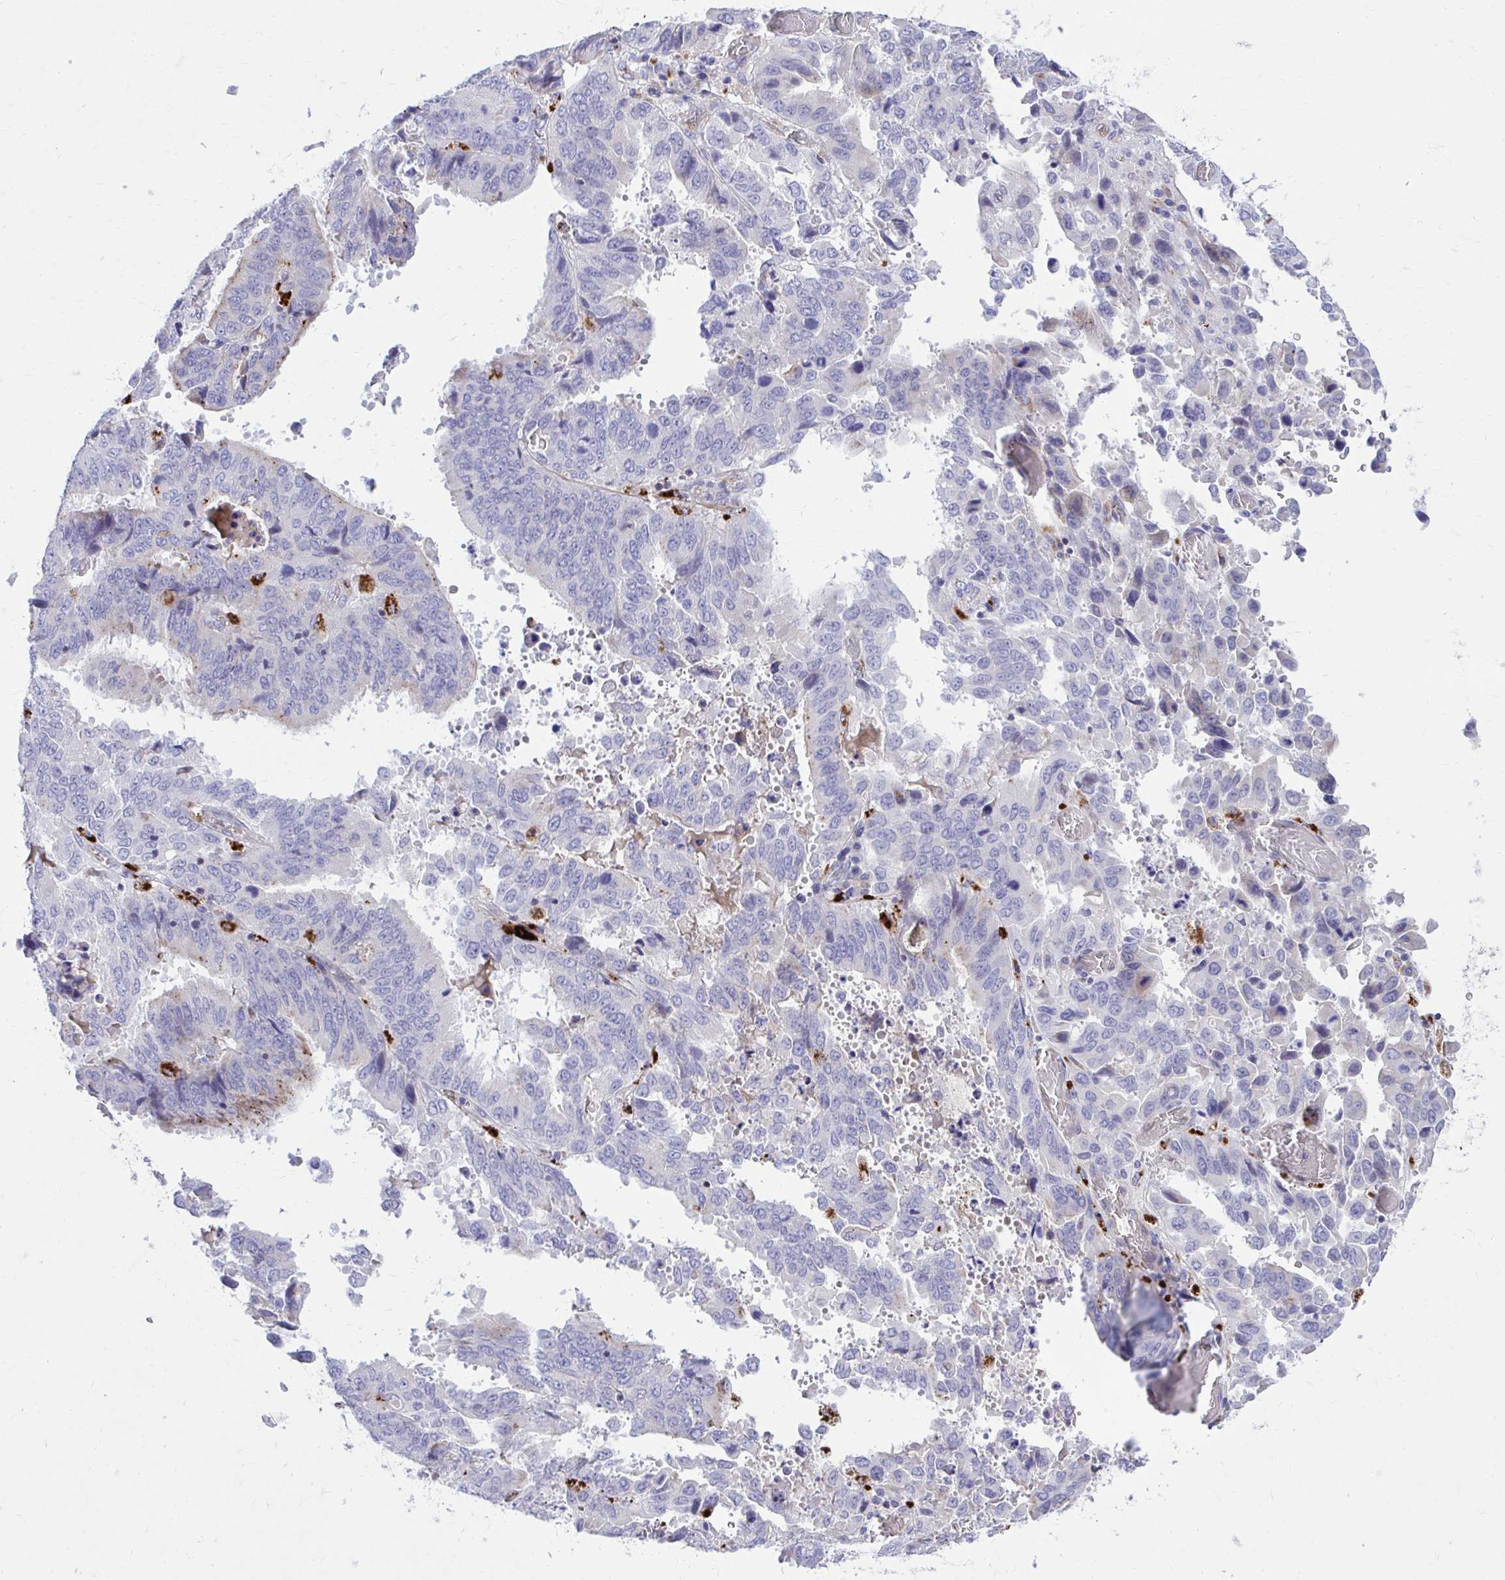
{"staining": {"intensity": "negative", "quantity": "none", "location": "none"}, "tissue": "stomach cancer", "cell_type": "Tumor cells", "image_type": "cancer", "snomed": [{"axis": "morphology", "description": "Adenocarcinoma, NOS"}, {"axis": "topography", "description": "Stomach, upper"}], "caption": "Immunohistochemical staining of human adenocarcinoma (stomach) shows no significant positivity in tumor cells. (DAB (3,3'-diaminobenzidine) immunohistochemistry (IHC) with hematoxylin counter stain).", "gene": "TP53I11", "patient": {"sex": "male", "age": 74}}